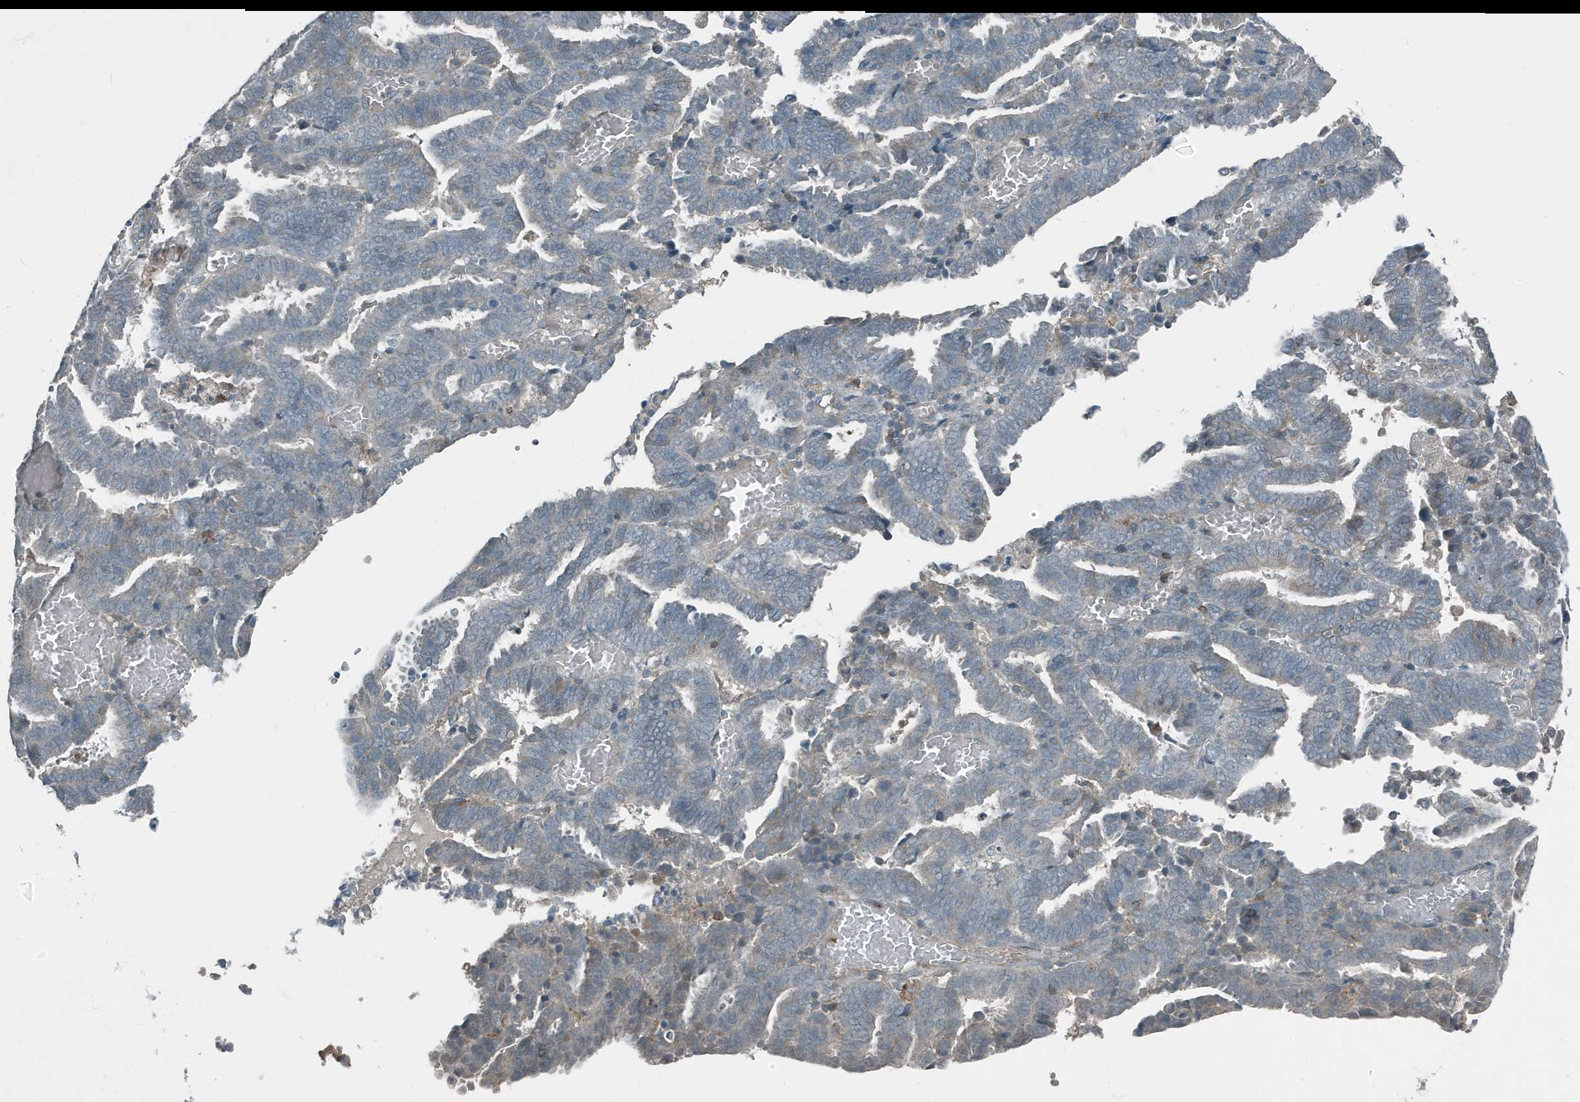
{"staining": {"intensity": "negative", "quantity": "none", "location": "none"}, "tissue": "endometrial cancer", "cell_type": "Tumor cells", "image_type": "cancer", "snomed": [{"axis": "morphology", "description": "Adenocarcinoma, NOS"}, {"axis": "topography", "description": "Uterus"}], "caption": "Immunohistochemistry (IHC) image of endometrial cancer (adenocarcinoma) stained for a protein (brown), which shows no staining in tumor cells.", "gene": "DAPP1", "patient": {"sex": "female", "age": 83}}